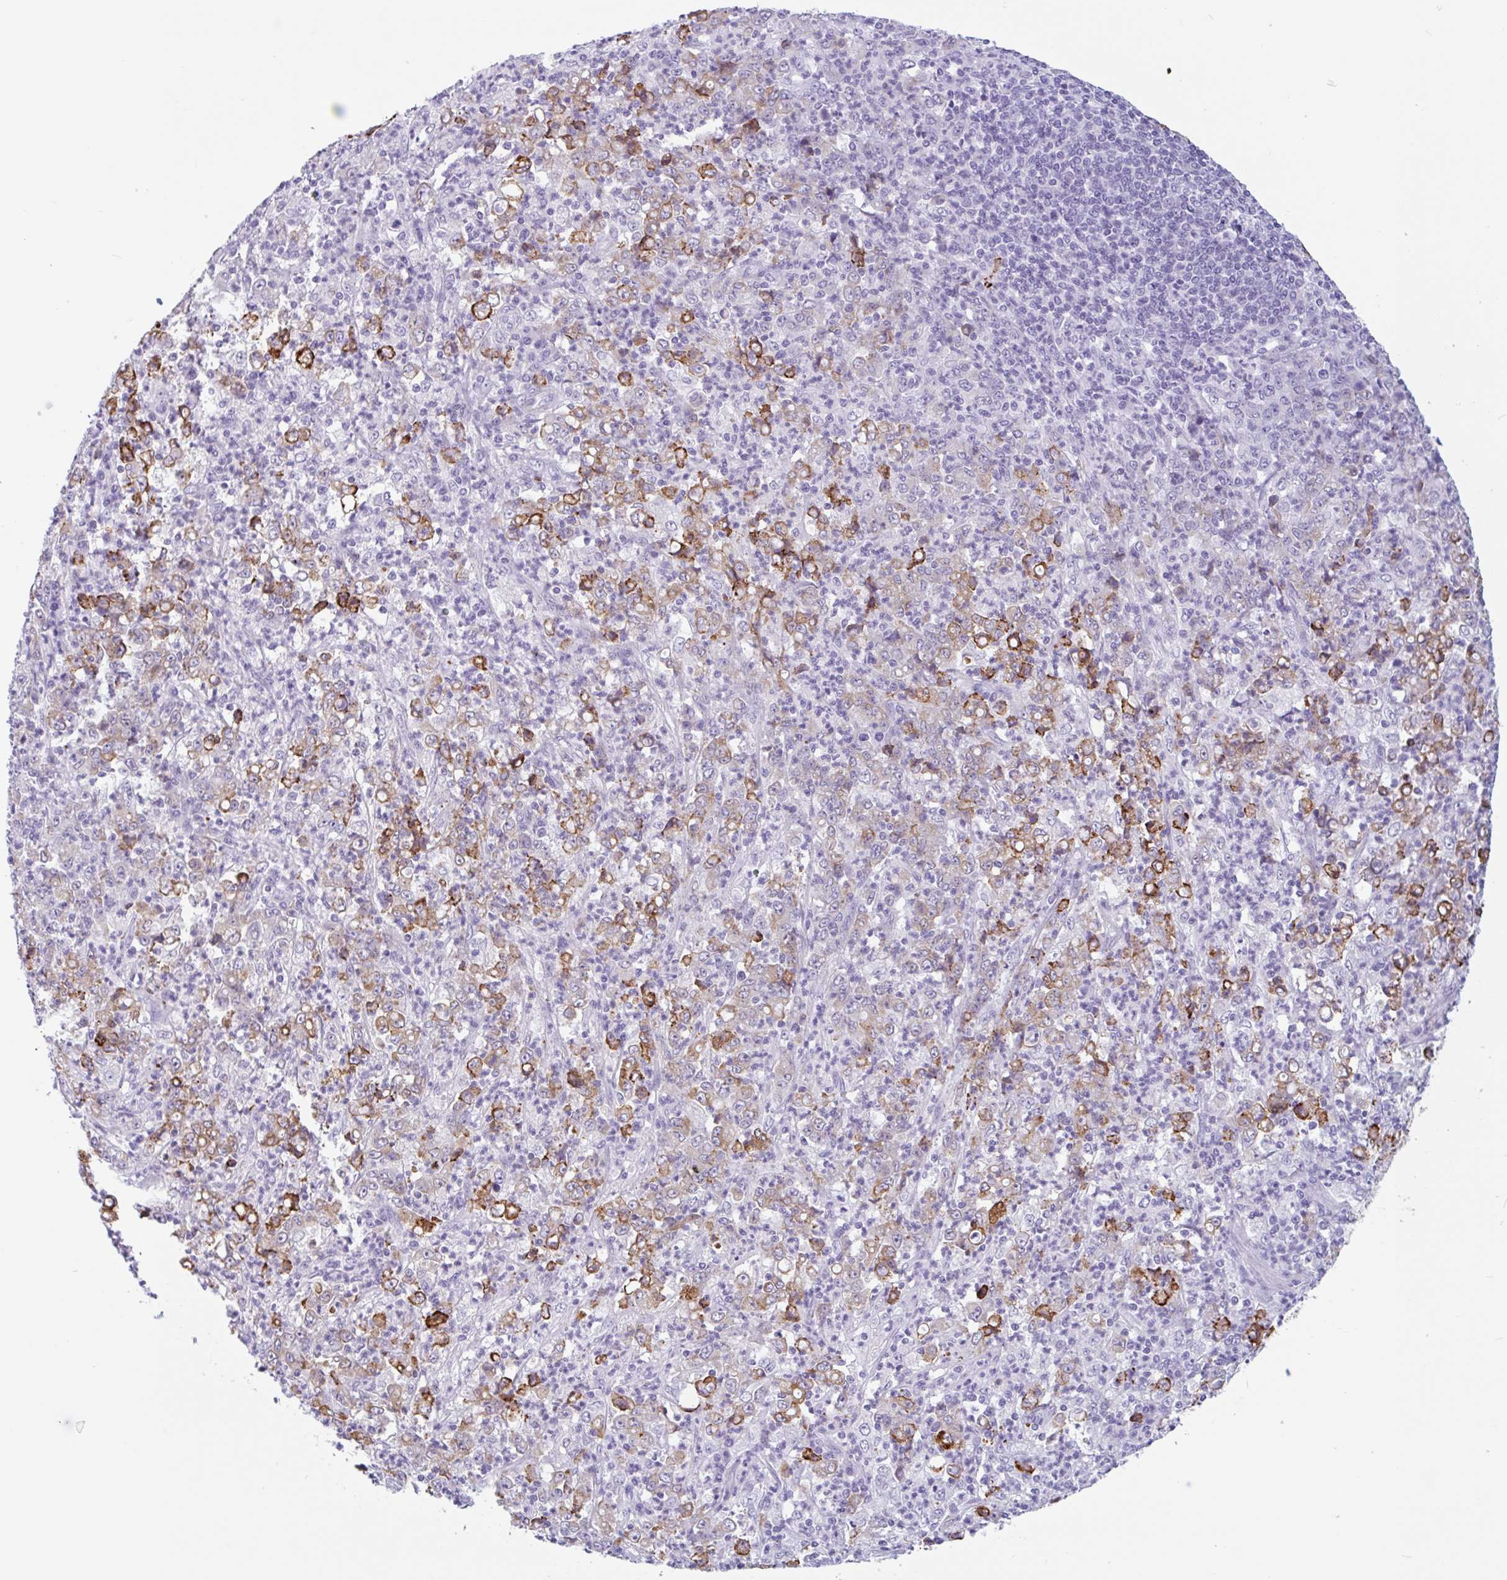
{"staining": {"intensity": "moderate", "quantity": "25%-75%", "location": "cytoplasmic/membranous"}, "tissue": "stomach cancer", "cell_type": "Tumor cells", "image_type": "cancer", "snomed": [{"axis": "morphology", "description": "Adenocarcinoma, NOS"}, {"axis": "topography", "description": "Stomach, lower"}], "caption": "Approximately 25%-75% of tumor cells in adenocarcinoma (stomach) exhibit moderate cytoplasmic/membranous protein positivity as visualized by brown immunohistochemical staining.", "gene": "CTSE", "patient": {"sex": "female", "age": 71}}